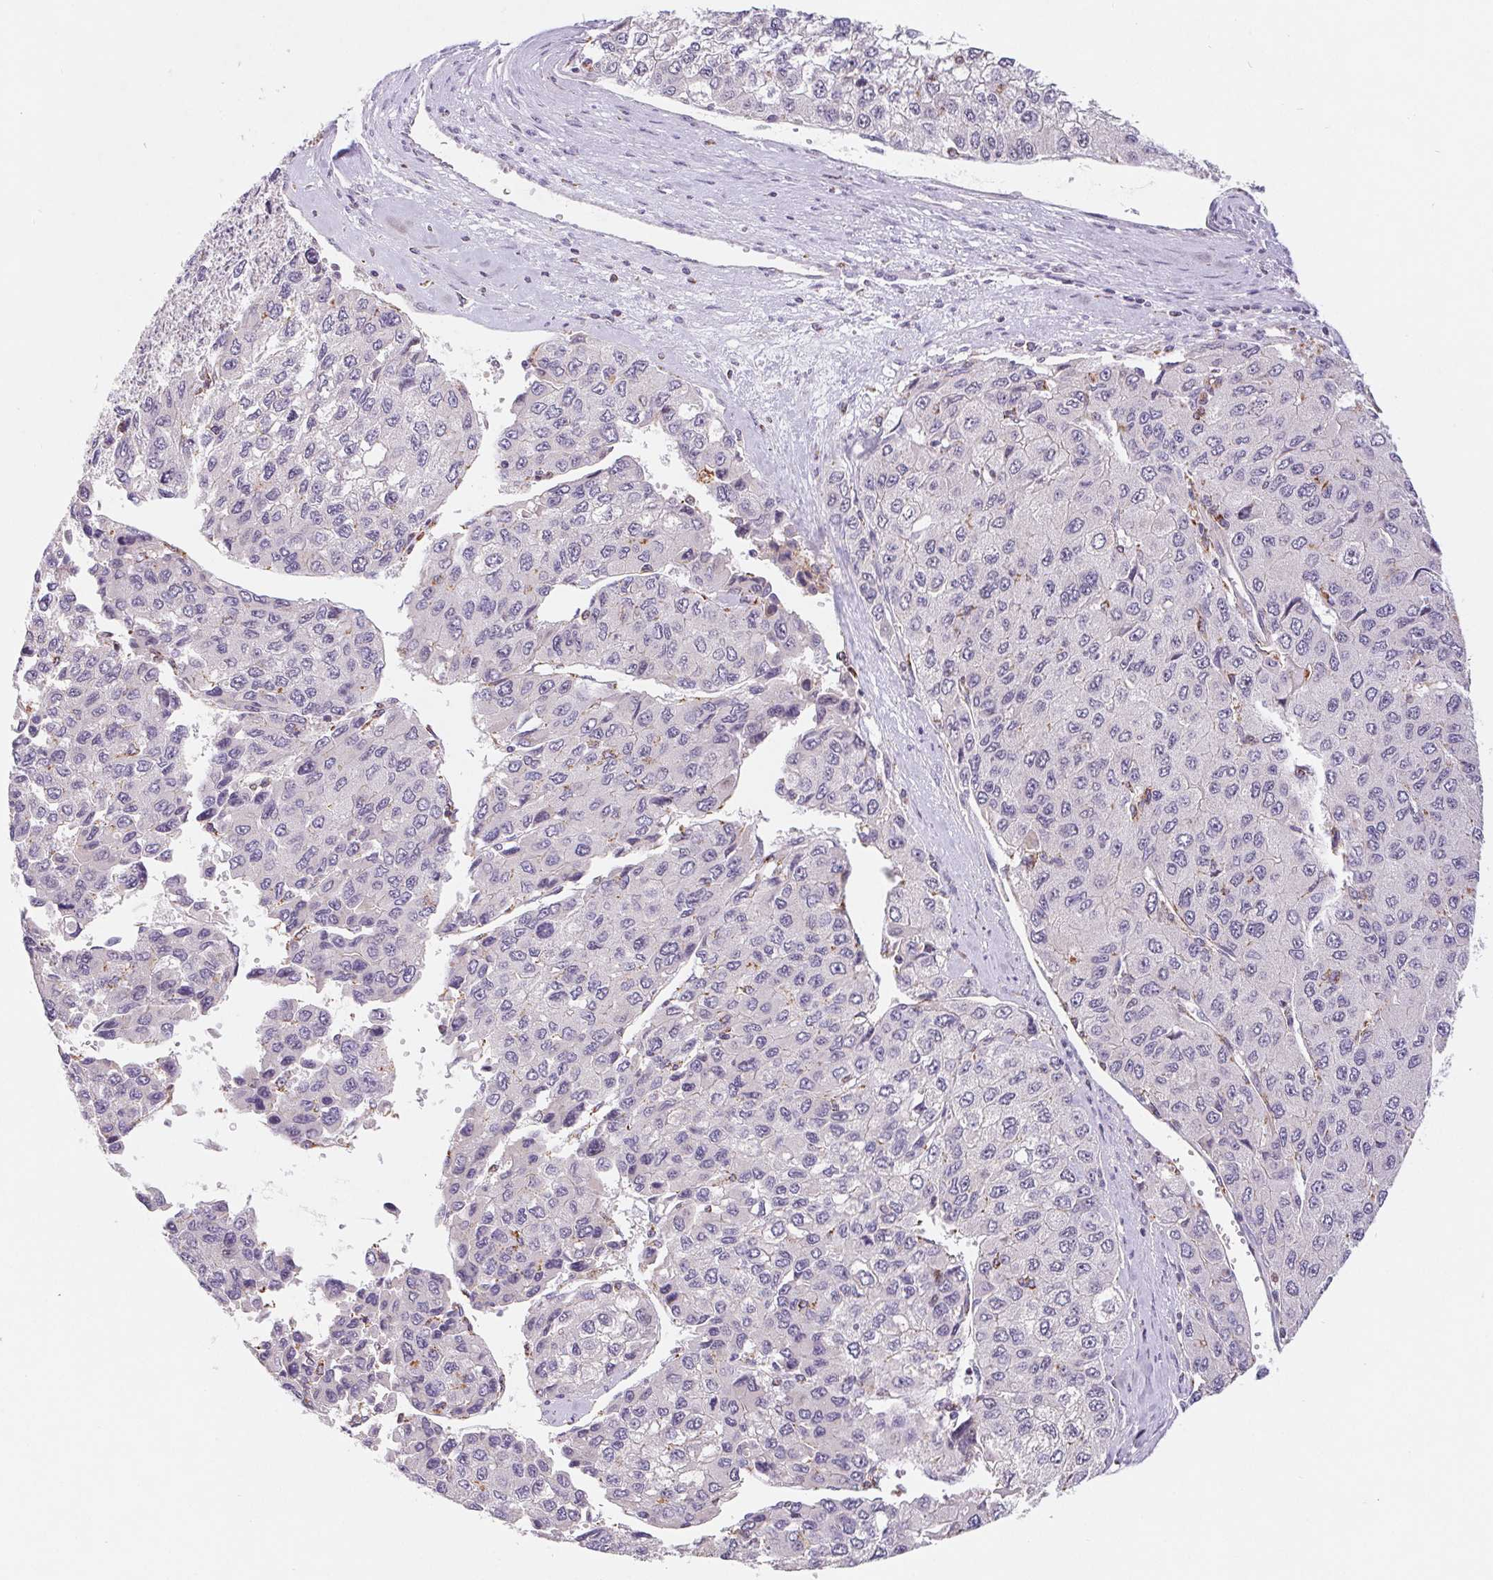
{"staining": {"intensity": "negative", "quantity": "none", "location": "none"}, "tissue": "liver cancer", "cell_type": "Tumor cells", "image_type": "cancer", "snomed": [{"axis": "morphology", "description": "Carcinoma, Hepatocellular, NOS"}, {"axis": "topography", "description": "Liver"}], "caption": "Tumor cells show no significant expression in liver hepatocellular carcinoma. (DAB immunohistochemistry (IHC) visualized using brightfield microscopy, high magnification).", "gene": "EMC6", "patient": {"sex": "female", "age": 66}}